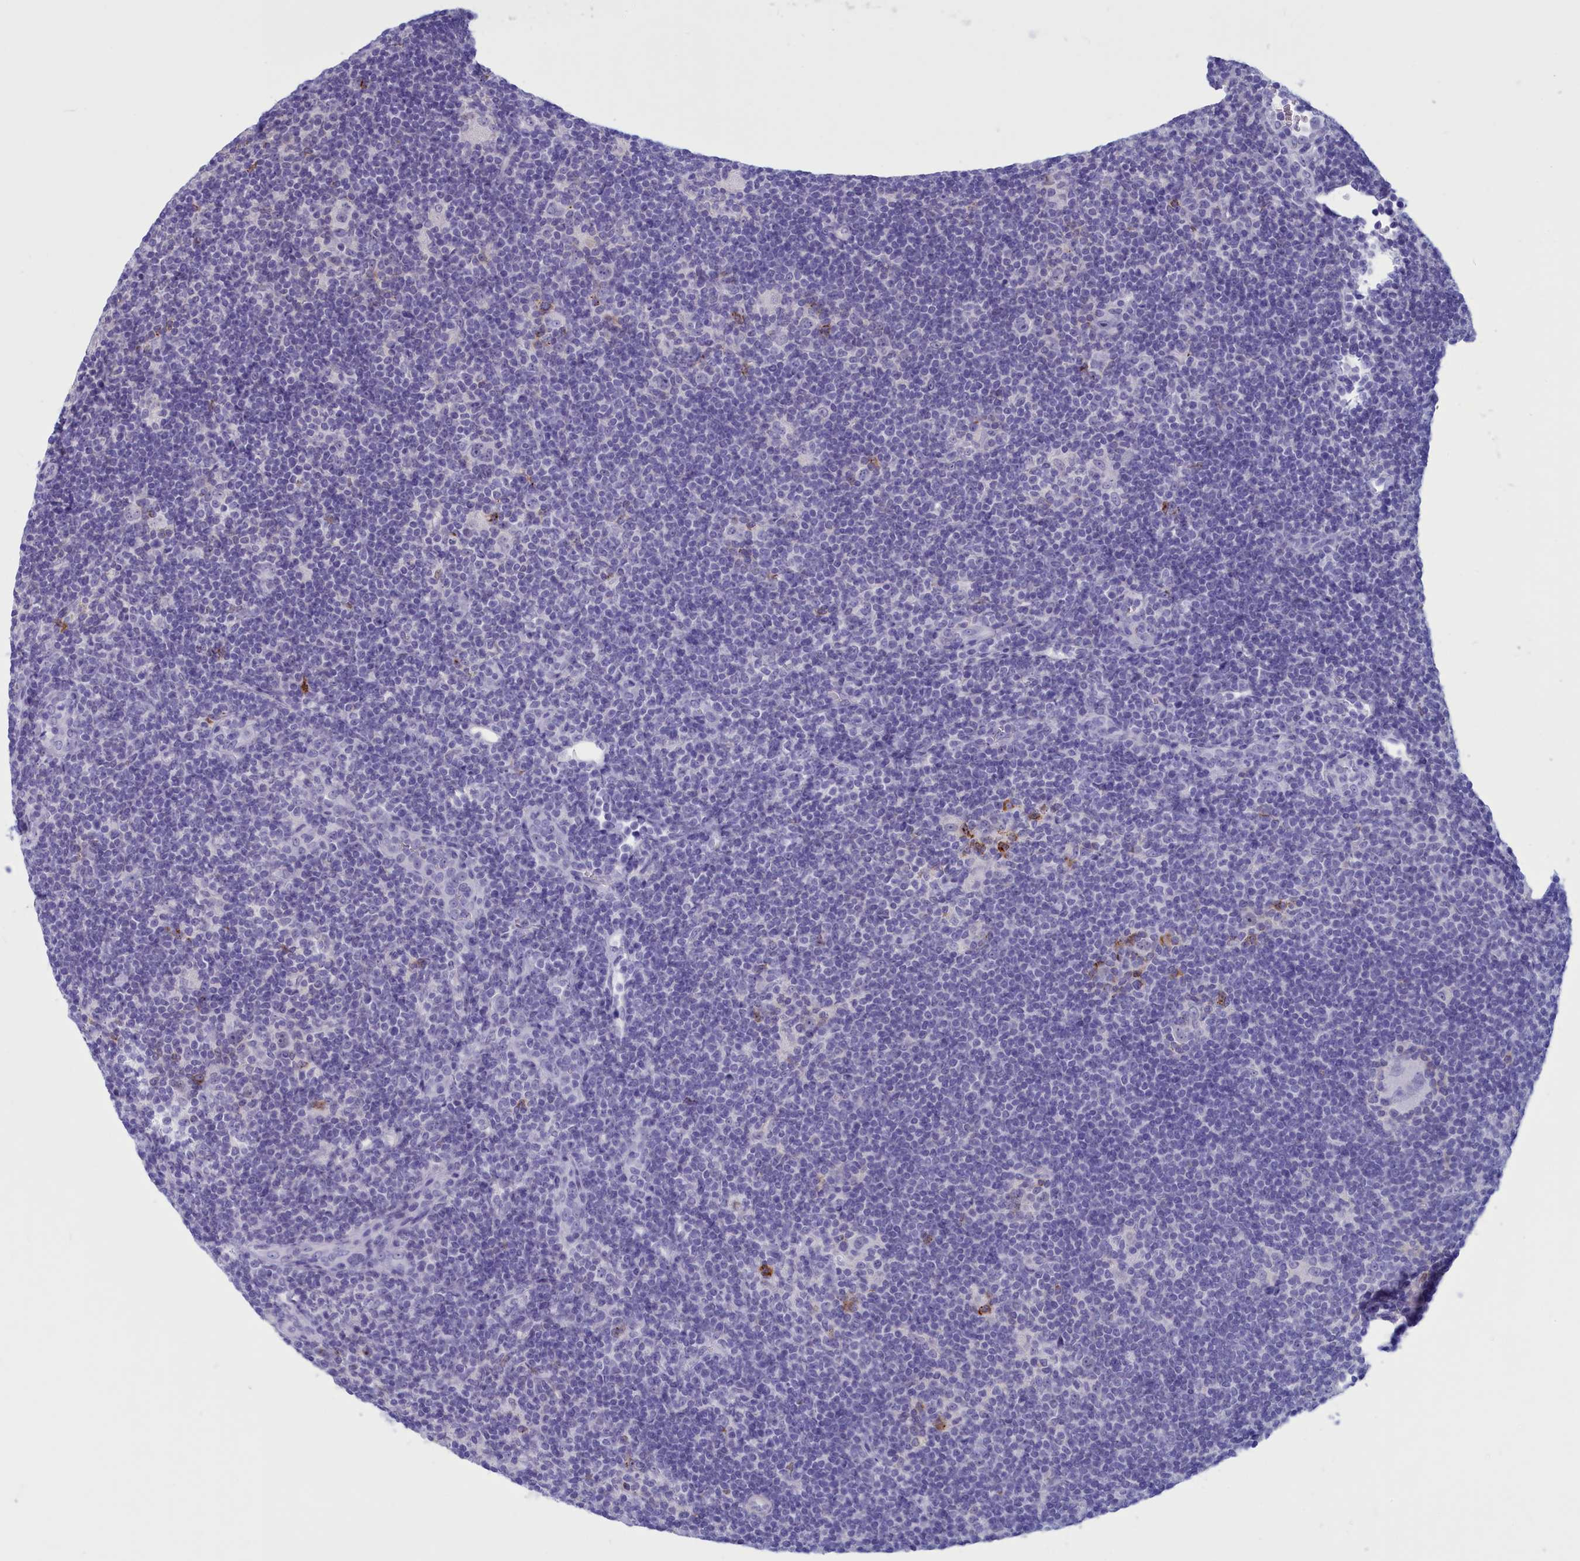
{"staining": {"intensity": "negative", "quantity": "none", "location": "none"}, "tissue": "lymphoma", "cell_type": "Tumor cells", "image_type": "cancer", "snomed": [{"axis": "morphology", "description": "Hodgkin's disease, NOS"}, {"axis": "topography", "description": "Lymph node"}], "caption": "Protein analysis of Hodgkin's disease shows no significant expression in tumor cells.", "gene": "GAPDHS", "patient": {"sex": "female", "age": 57}}